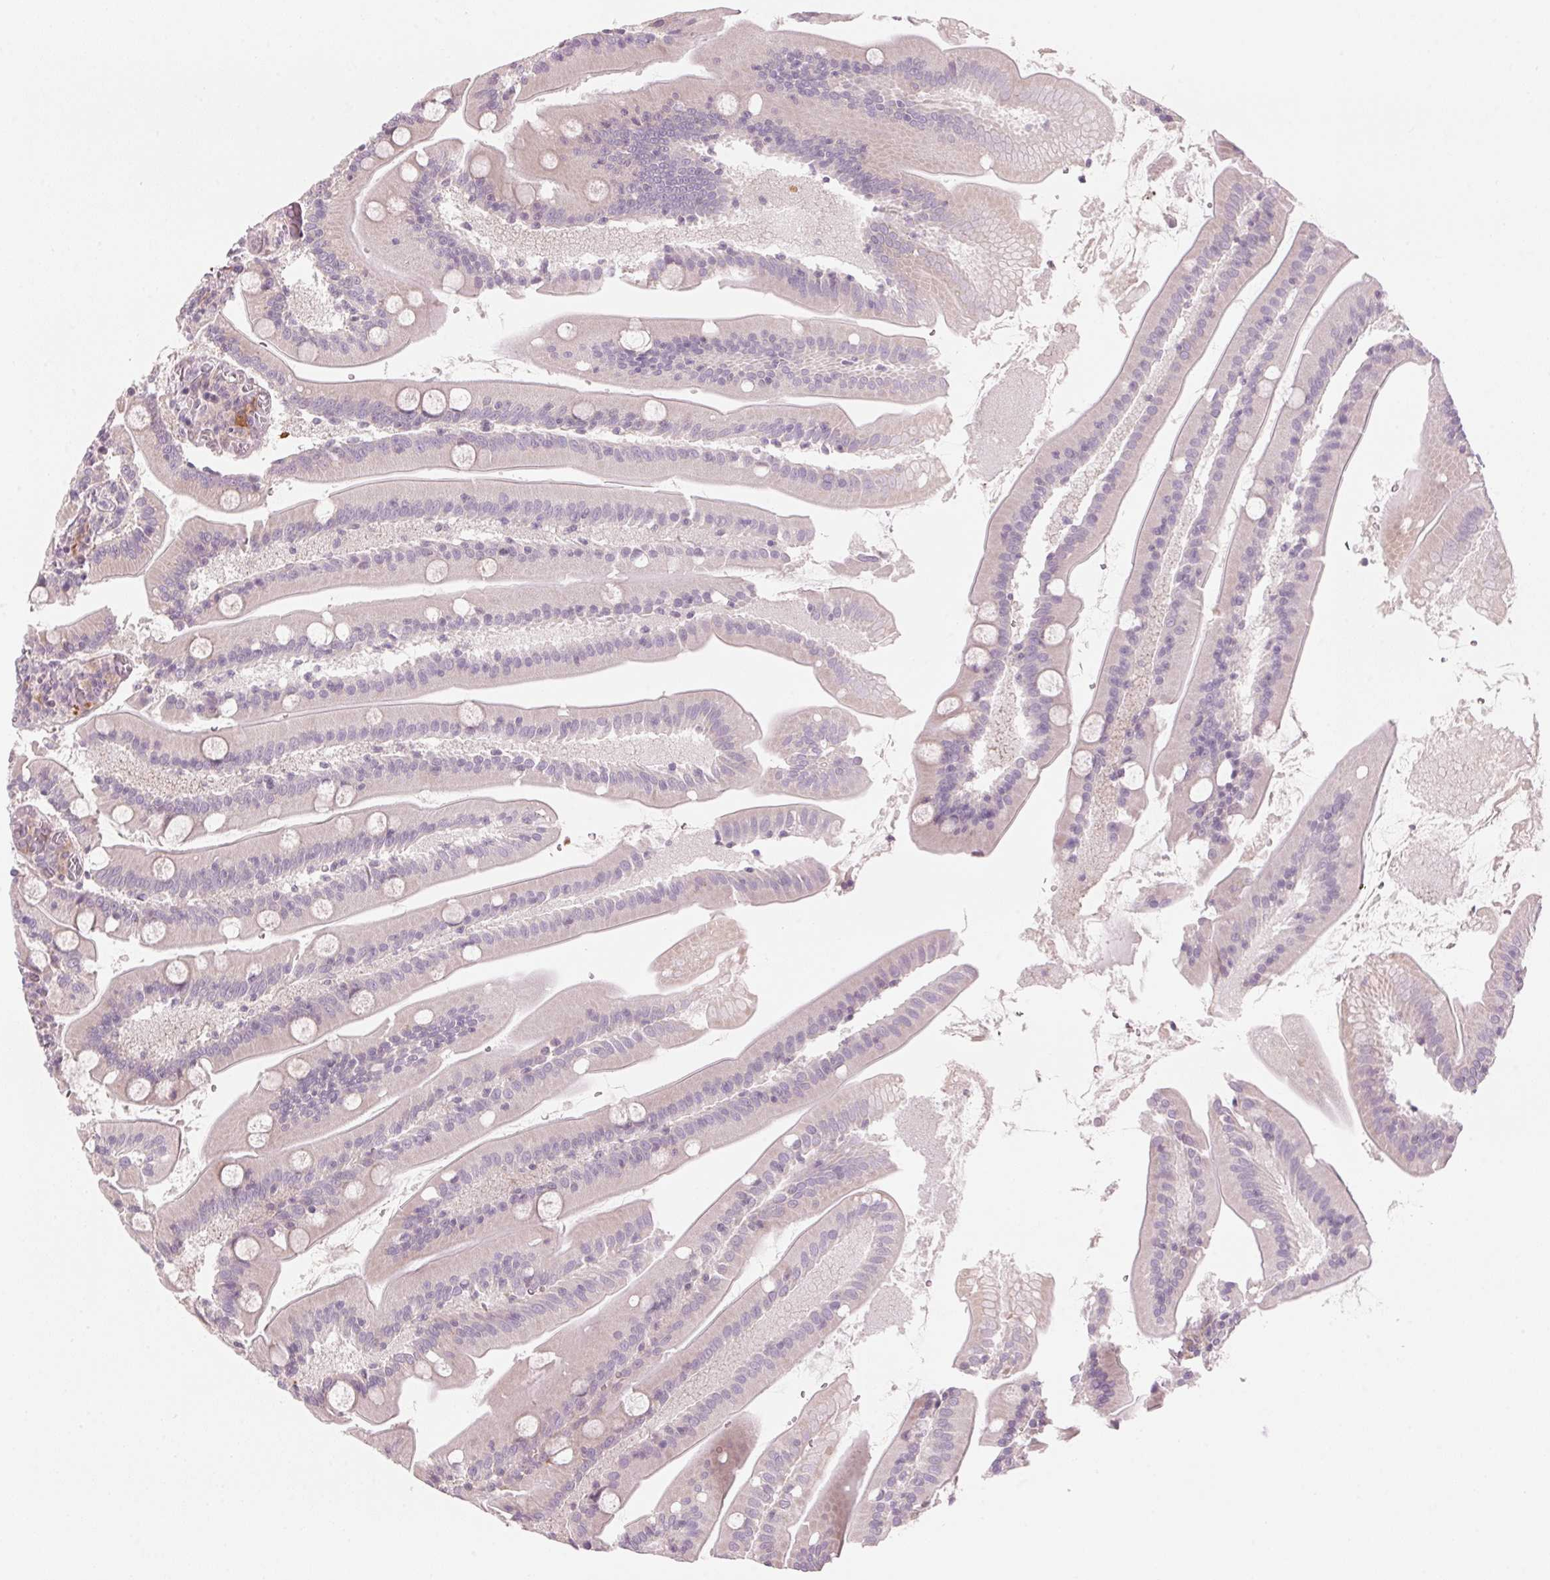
{"staining": {"intensity": "weak", "quantity": "25%-75%", "location": "cytoplasmic/membranous"}, "tissue": "small intestine", "cell_type": "Glandular cells", "image_type": "normal", "snomed": [{"axis": "morphology", "description": "Normal tissue, NOS"}, {"axis": "topography", "description": "Small intestine"}], "caption": "DAB immunohistochemical staining of normal small intestine demonstrates weak cytoplasmic/membranous protein staining in about 25%-75% of glandular cells. (IHC, brightfield microscopy, high magnification).", "gene": "GNMT", "patient": {"sex": "male", "age": 37}}